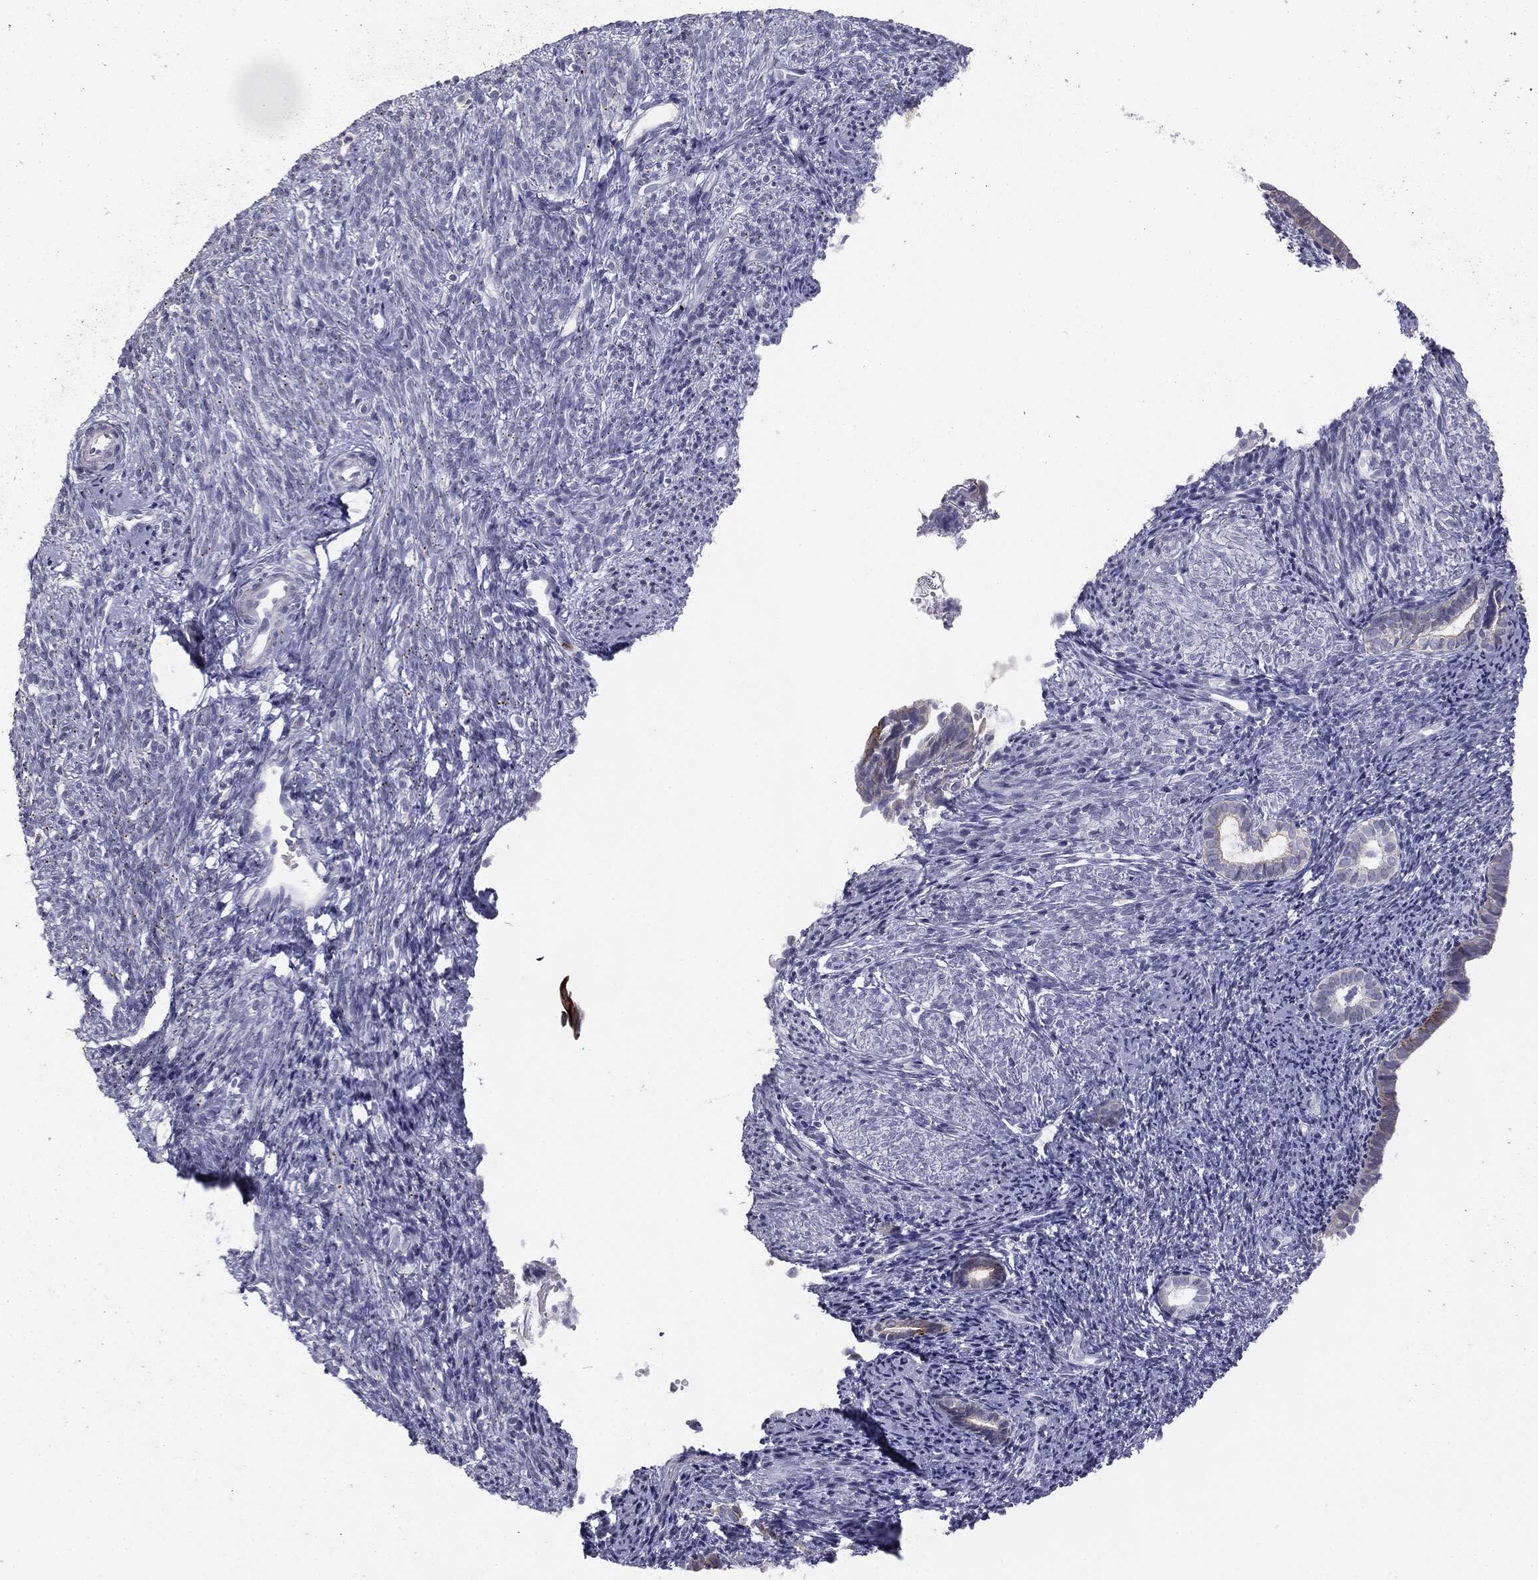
{"staining": {"intensity": "negative", "quantity": "none", "location": "none"}, "tissue": "endometrial cancer", "cell_type": "Tumor cells", "image_type": "cancer", "snomed": [{"axis": "morphology", "description": "Adenocarcinoma, NOS"}, {"axis": "topography", "description": "Endometrium"}], "caption": "Endometrial cancer was stained to show a protein in brown. There is no significant expression in tumor cells.", "gene": "MUC1", "patient": {"sex": "female", "age": 56}}